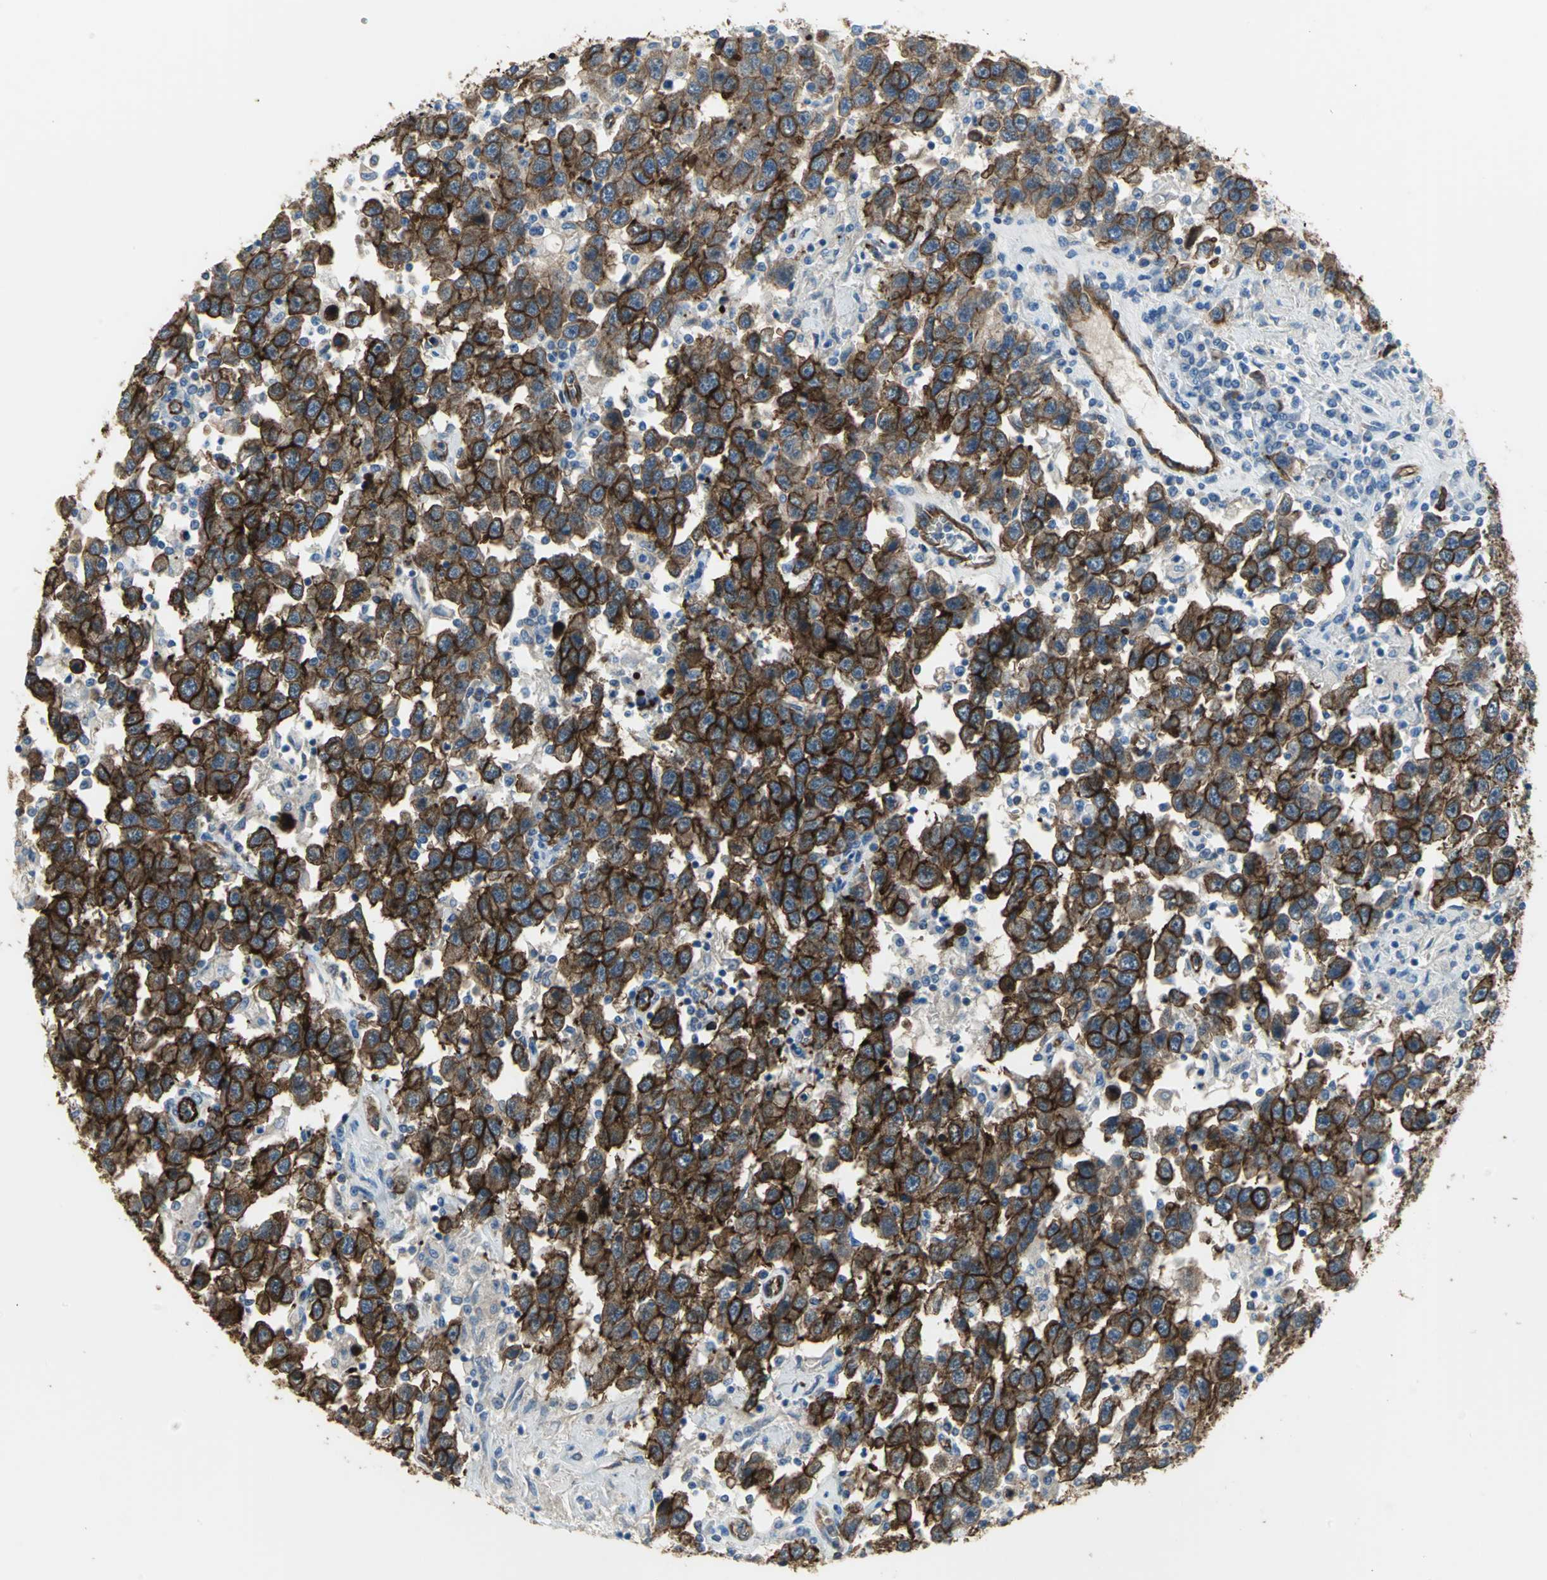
{"staining": {"intensity": "strong", "quantity": ">75%", "location": "cytoplasmic/membranous"}, "tissue": "testis cancer", "cell_type": "Tumor cells", "image_type": "cancer", "snomed": [{"axis": "morphology", "description": "Seminoma, NOS"}, {"axis": "topography", "description": "Testis"}], "caption": "High-power microscopy captured an immunohistochemistry (IHC) photomicrograph of testis cancer, revealing strong cytoplasmic/membranous staining in about >75% of tumor cells.", "gene": "FLNB", "patient": {"sex": "male", "age": 41}}